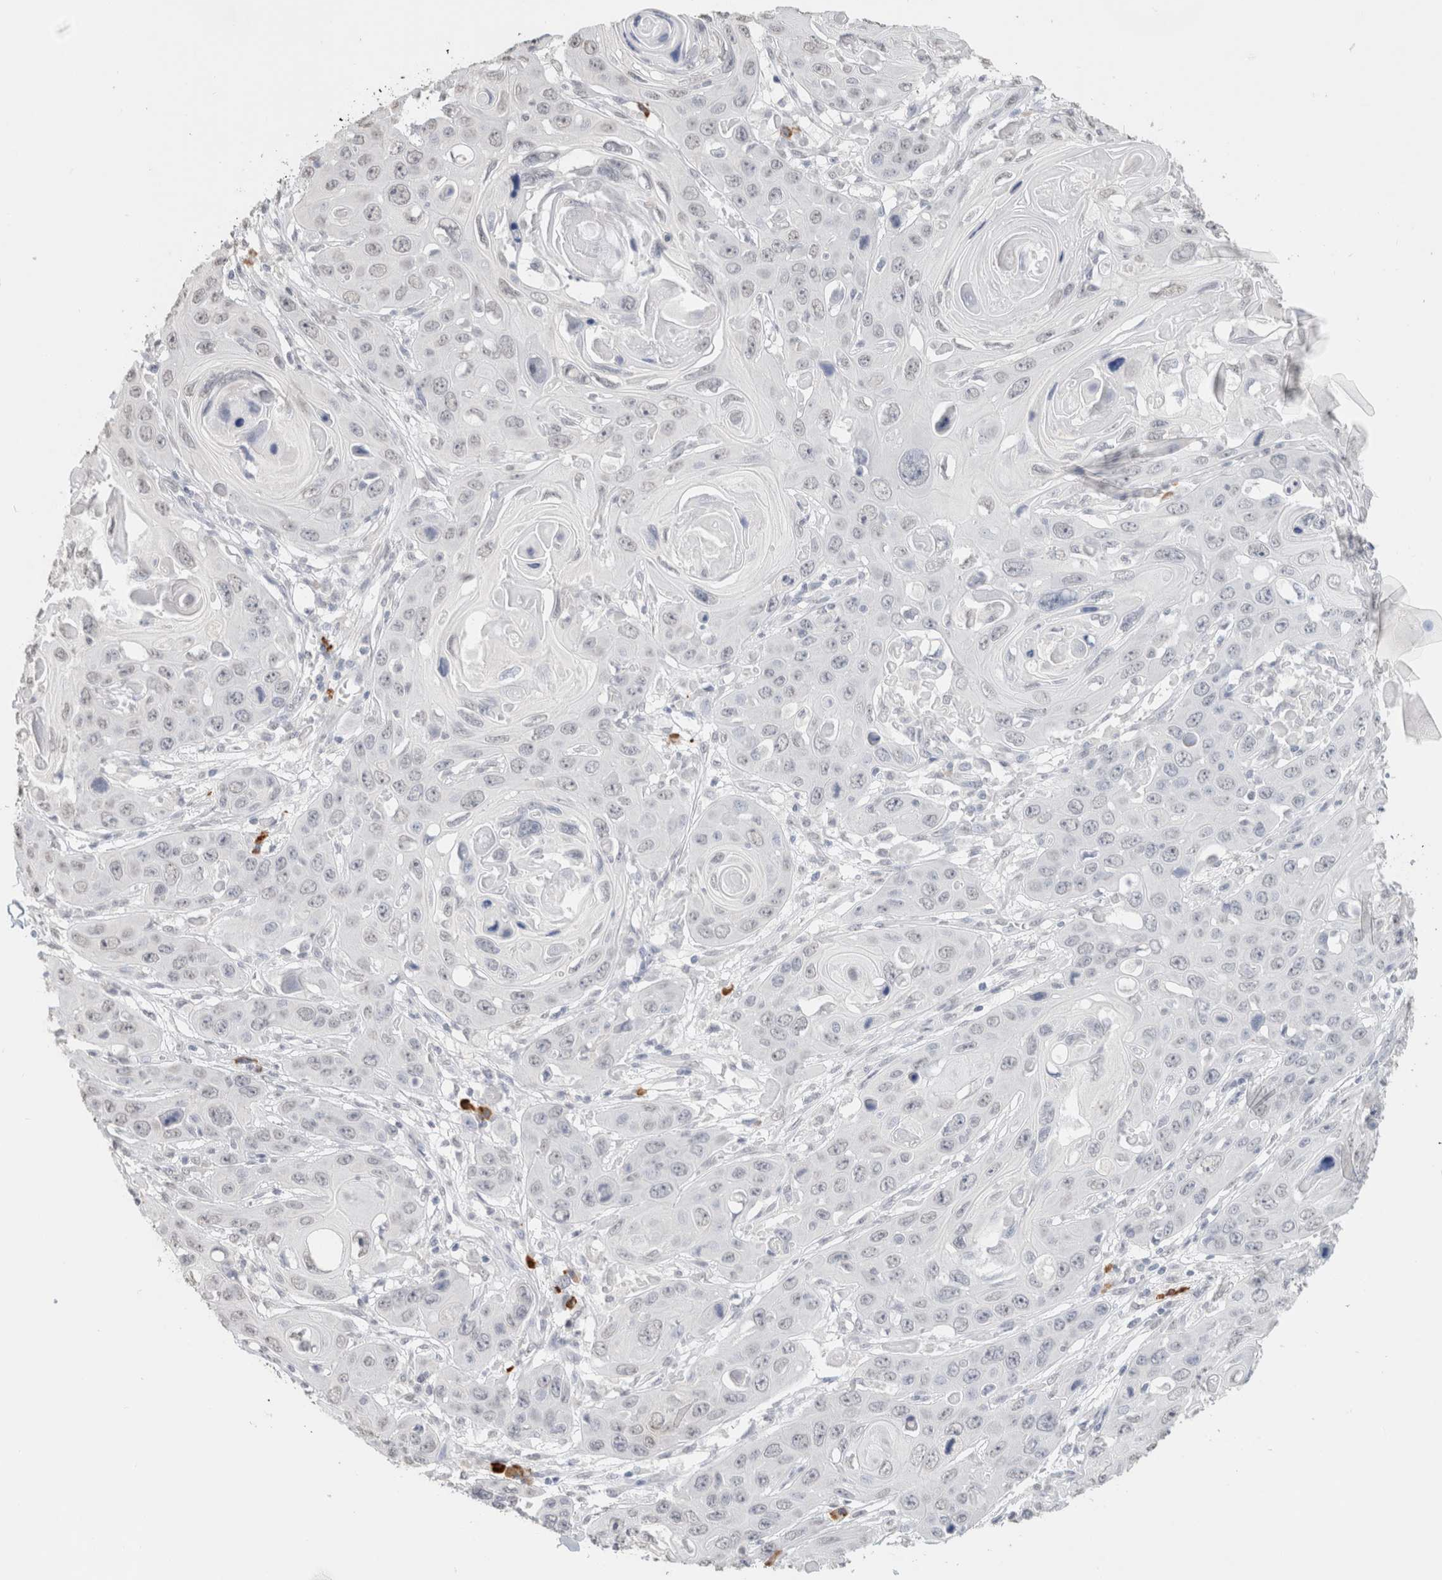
{"staining": {"intensity": "negative", "quantity": "none", "location": "none"}, "tissue": "skin cancer", "cell_type": "Tumor cells", "image_type": "cancer", "snomed": [{"axis": "morphology", "description": "Squamous cell carcinoma, NOS"}, {"axis": "topography", "description": "Skin"}], "caption": "High power microscopy photomicrograph of an immunohistochemistry histopathology image of skin squamous cell carcinoma, revealing no significant positivity in tumor cells.", "gene": "CD80", "patient": {"sex": "male", "age": 55}}